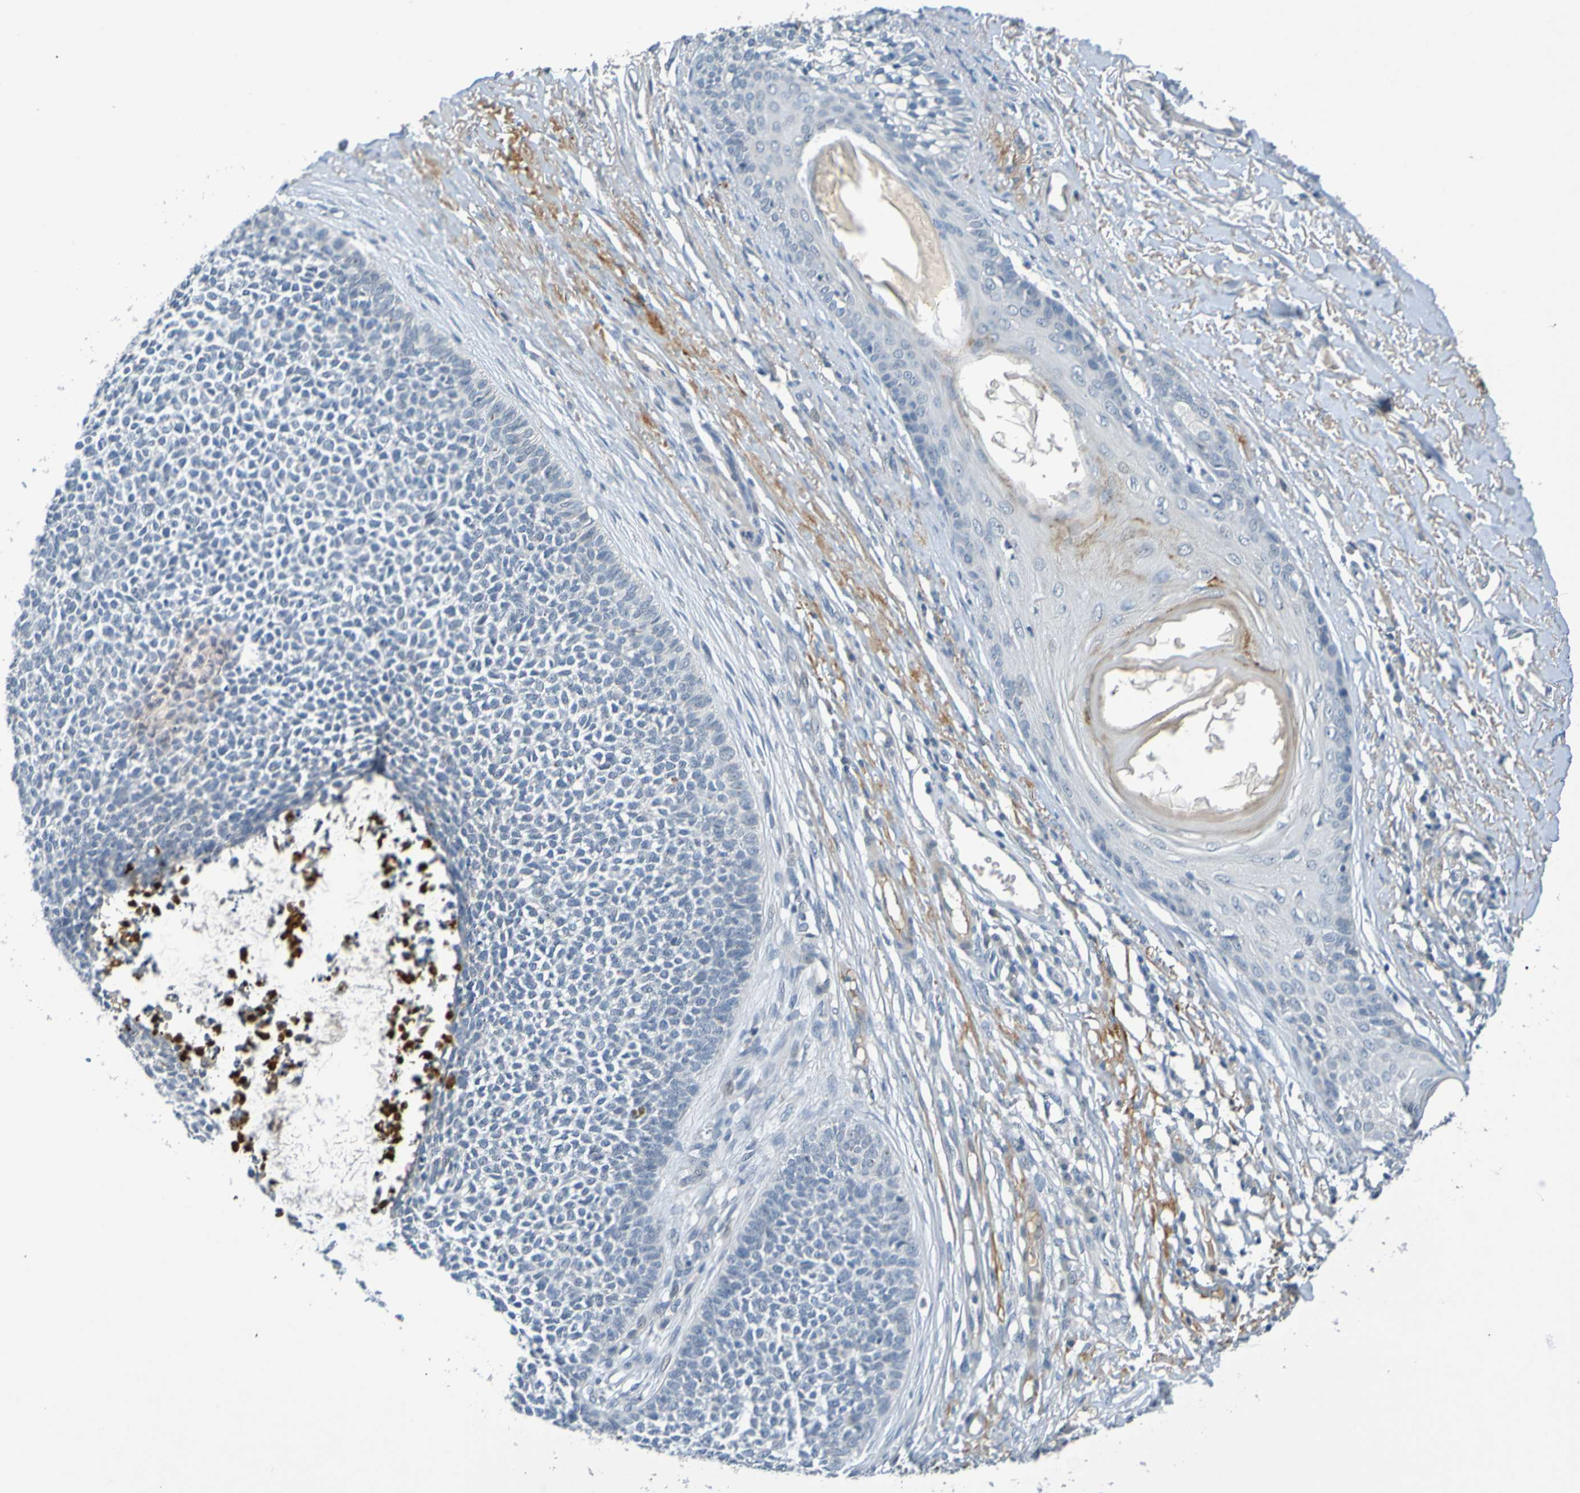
{"staining": {"intensity": "negative", "quantity": "none", "location": "none"}, "tissue": "skin cancer", "cell_type": "Tumor cells", "image_type": "cancer", "snomed": [{"axis": "morphology", "description": "Basal cell carcinoma"}, {"axis": "topography", "description": "Skin"}], "caption": "This is a photomicrograph of immunohistochemistry staining of skin cancer (basal cell carcinoma), which shows no expression in tumor cells. (DAB (3,3'-diaminobenzidine) IHC visualized using brightfield microscopy, high magnification).", "gene": "IL10", "patient": {"sex": "female", "age": 84}}